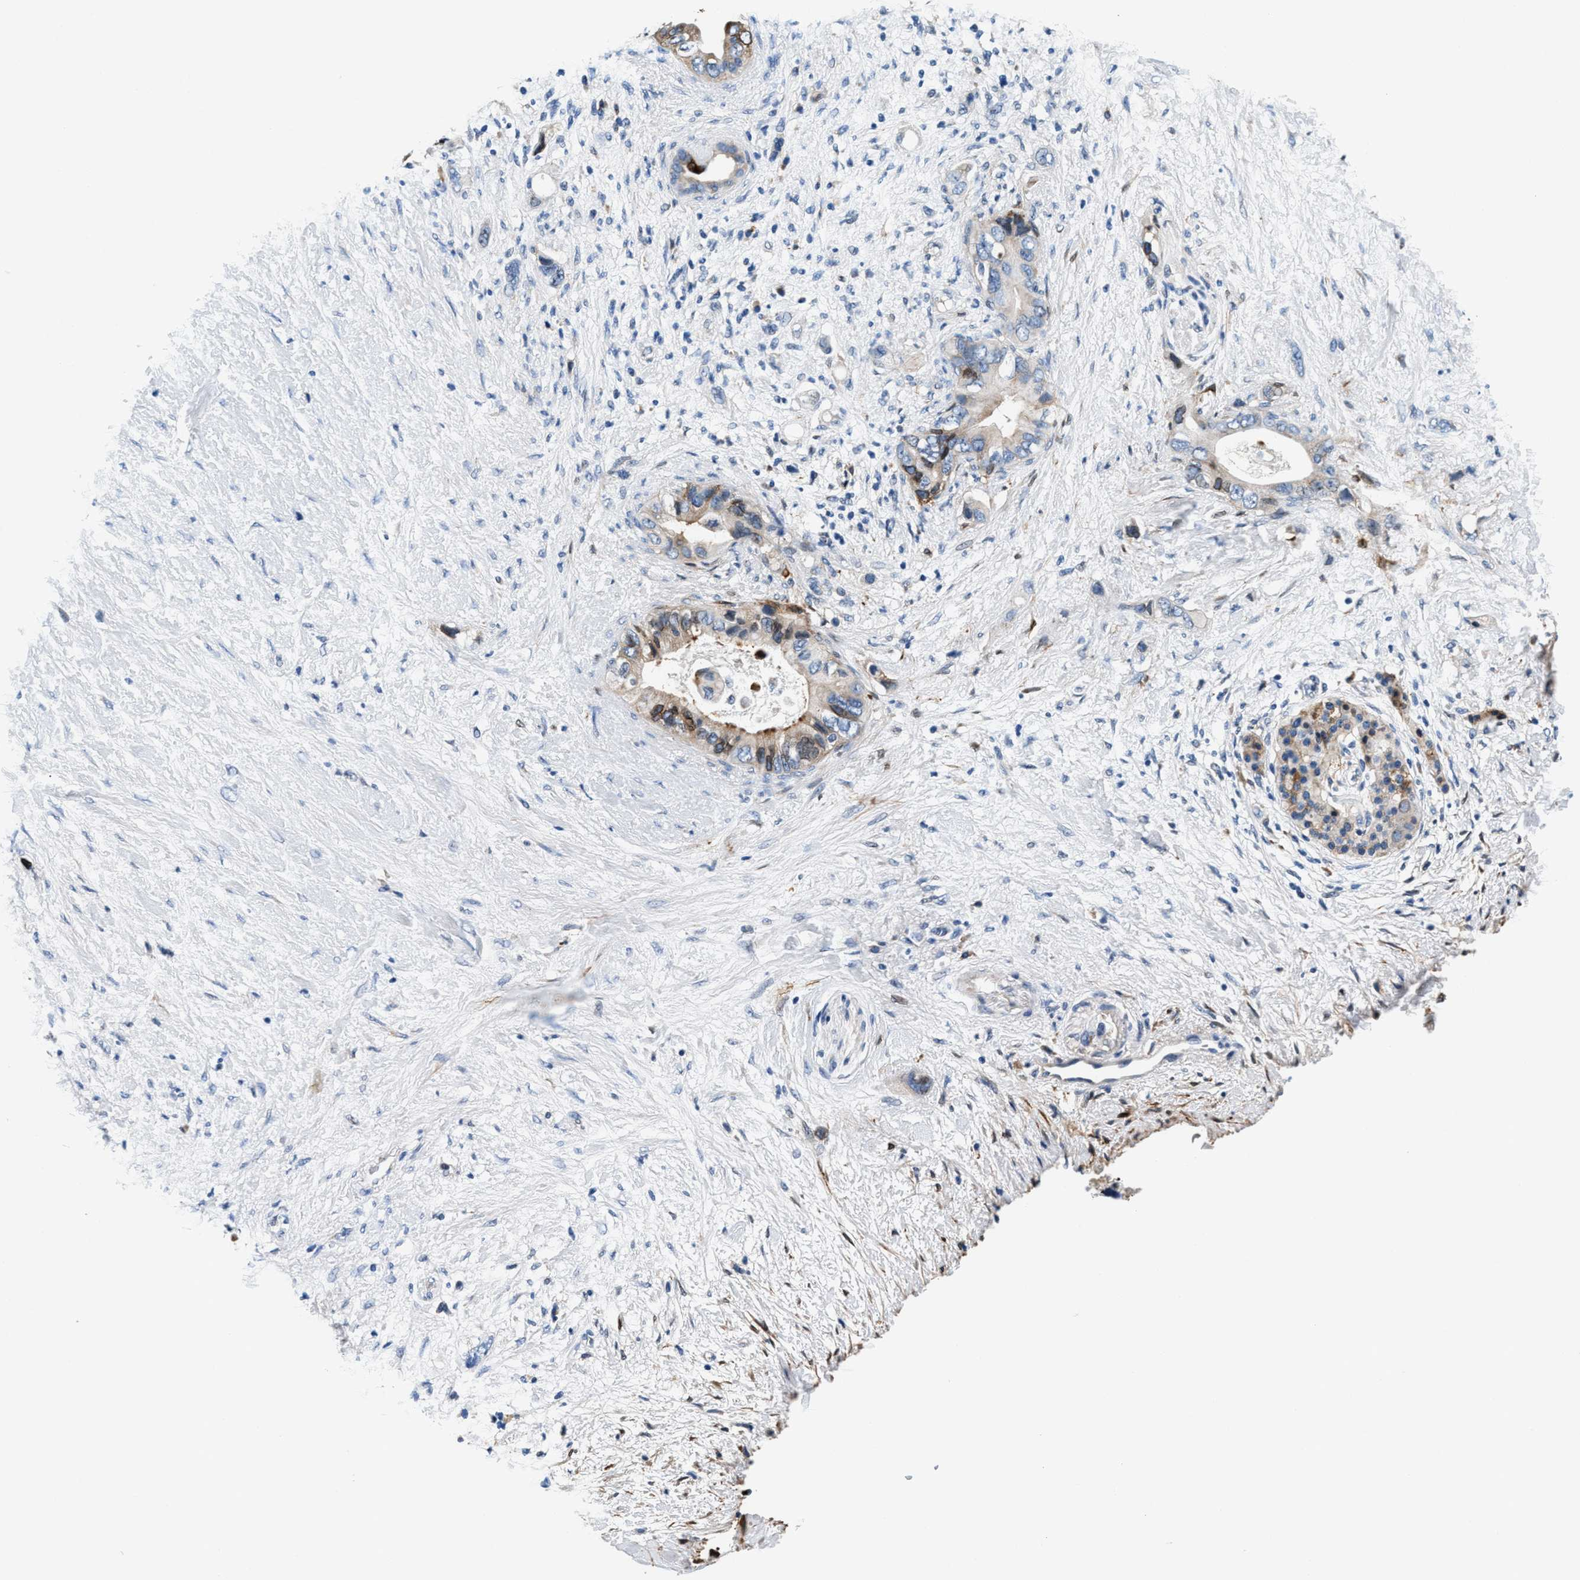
{"staining": {"intensity": "moderate", "quantity": "<25%", "location": "cytoplasmic/membranous"}, "tissue": "pancreatic cancer", "cell_type": "Tumor cells", "image_type": "cancer", "snomed": [{"axis": "morphology", "description": "Adenocarcinoma, NOS"}, {"axis": "topography", "description": "Pancreas"}], "caption": "This photomicrograph demonstrates immunohistochemistry staining of human adenocarcinoma (pancreatic), with low moderate cytoplasmic/membranous positivity in approximately <25% of tumor cells.", "gene": "SLFN11", "patient": {"sex": "female", "age": 56}}